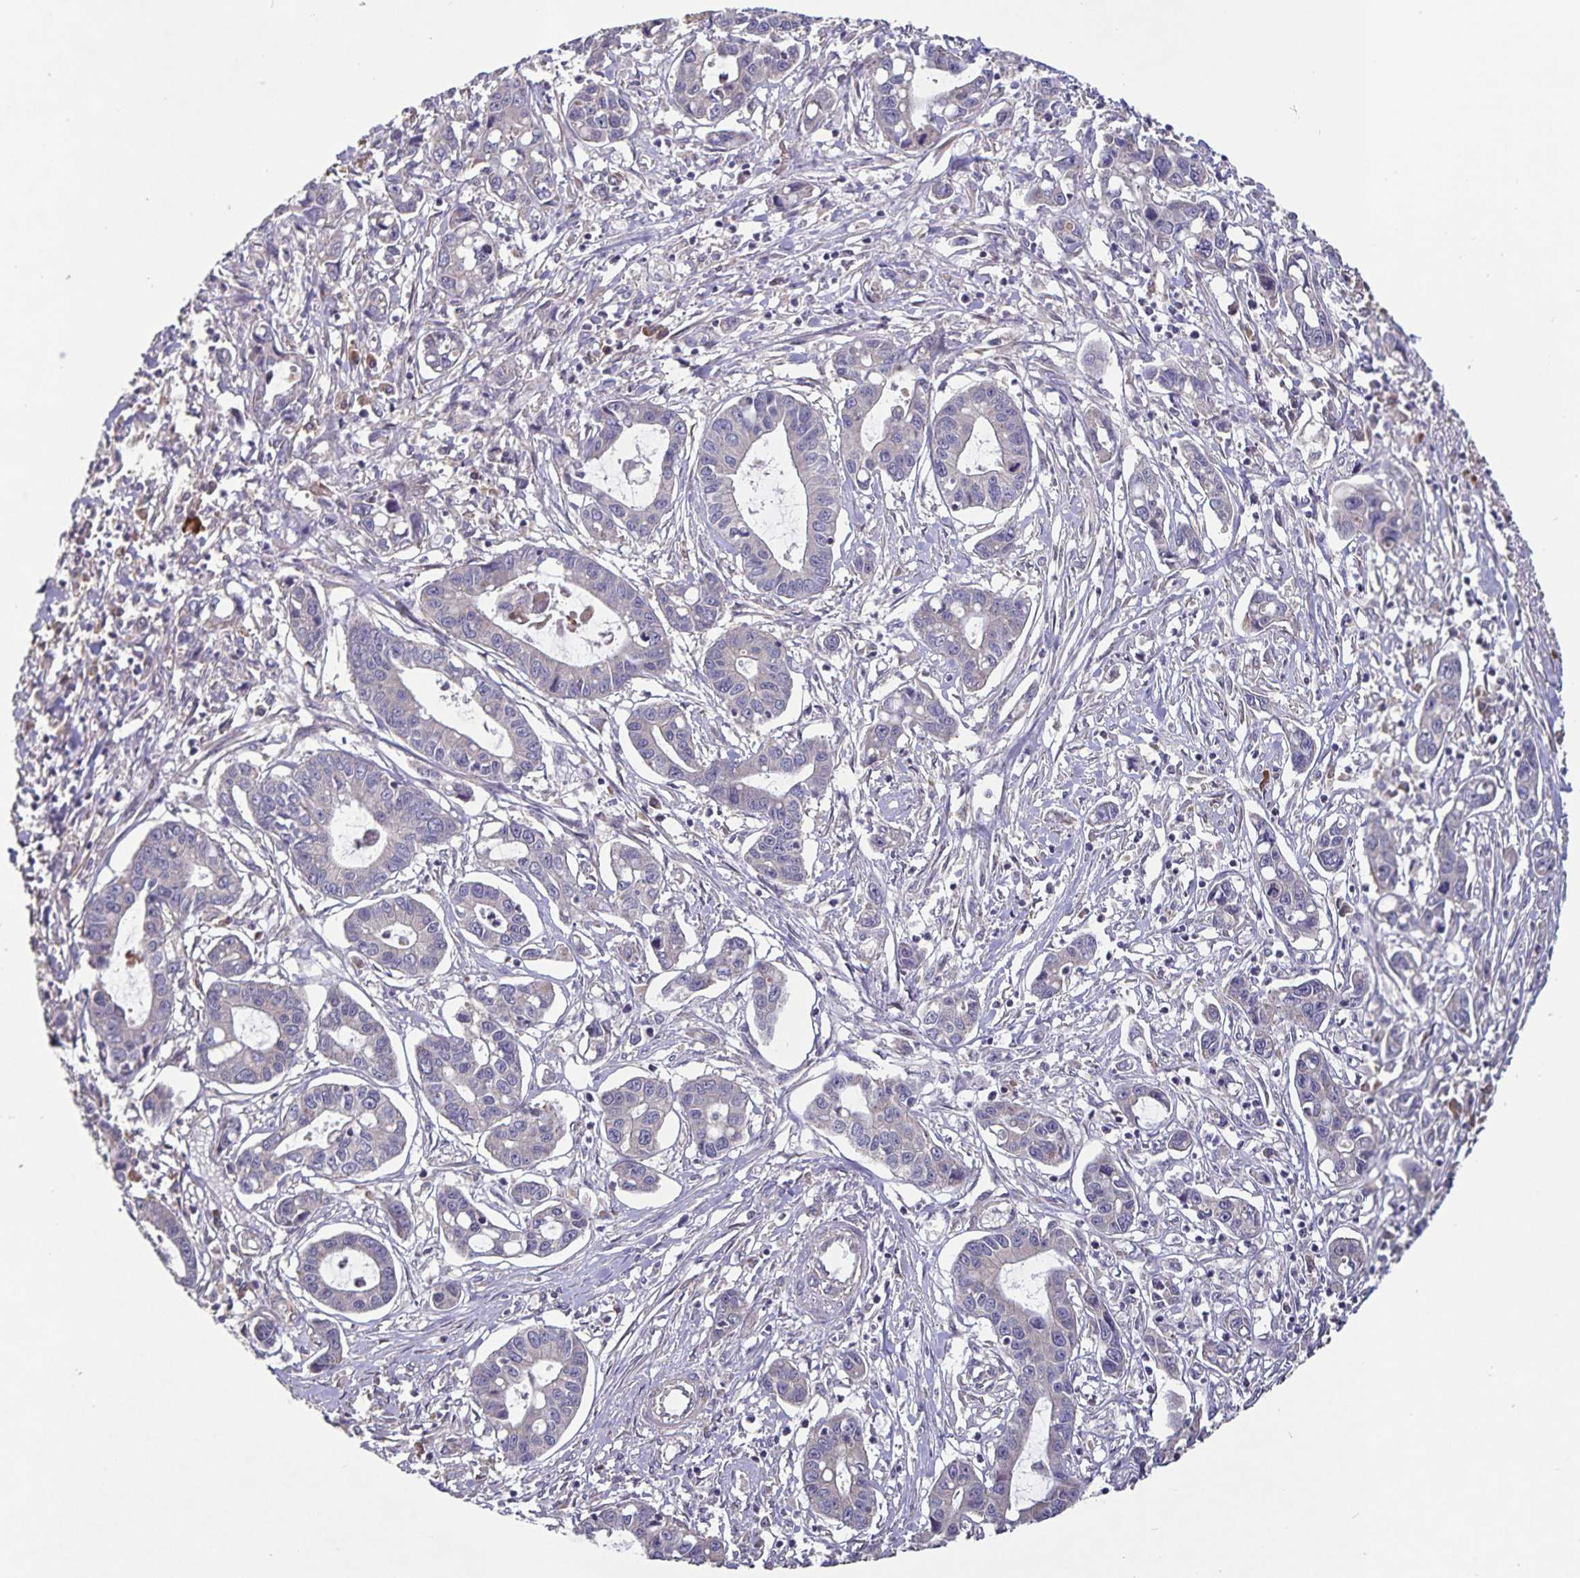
{"staining": {"intensity": "negative", "quantity": "none", "location": "none"}, "tissue": "liver cancer", "cell_type": "Tumor cells", "image_type": "cancer", "snomed": [{"axis": "morphology", "description": "Cholangiocarcinoma"}, {"axis": "topography", "description": "Liver"}], "caption": "A high-resolution histopathology image shows immunohistochemistry (IHC) staining of liver cancer (cholangiocarcinoma), which exhibits no significant positivity in tumor cells. (Stains: DAB (3,3'-diaminobenzidine) IHC with hematoxylin counter stain, Microscopy: brightfield microscopy at high magnification).", "gene": "FBXL16", "patient": {"sex": "male", "age": 58}}